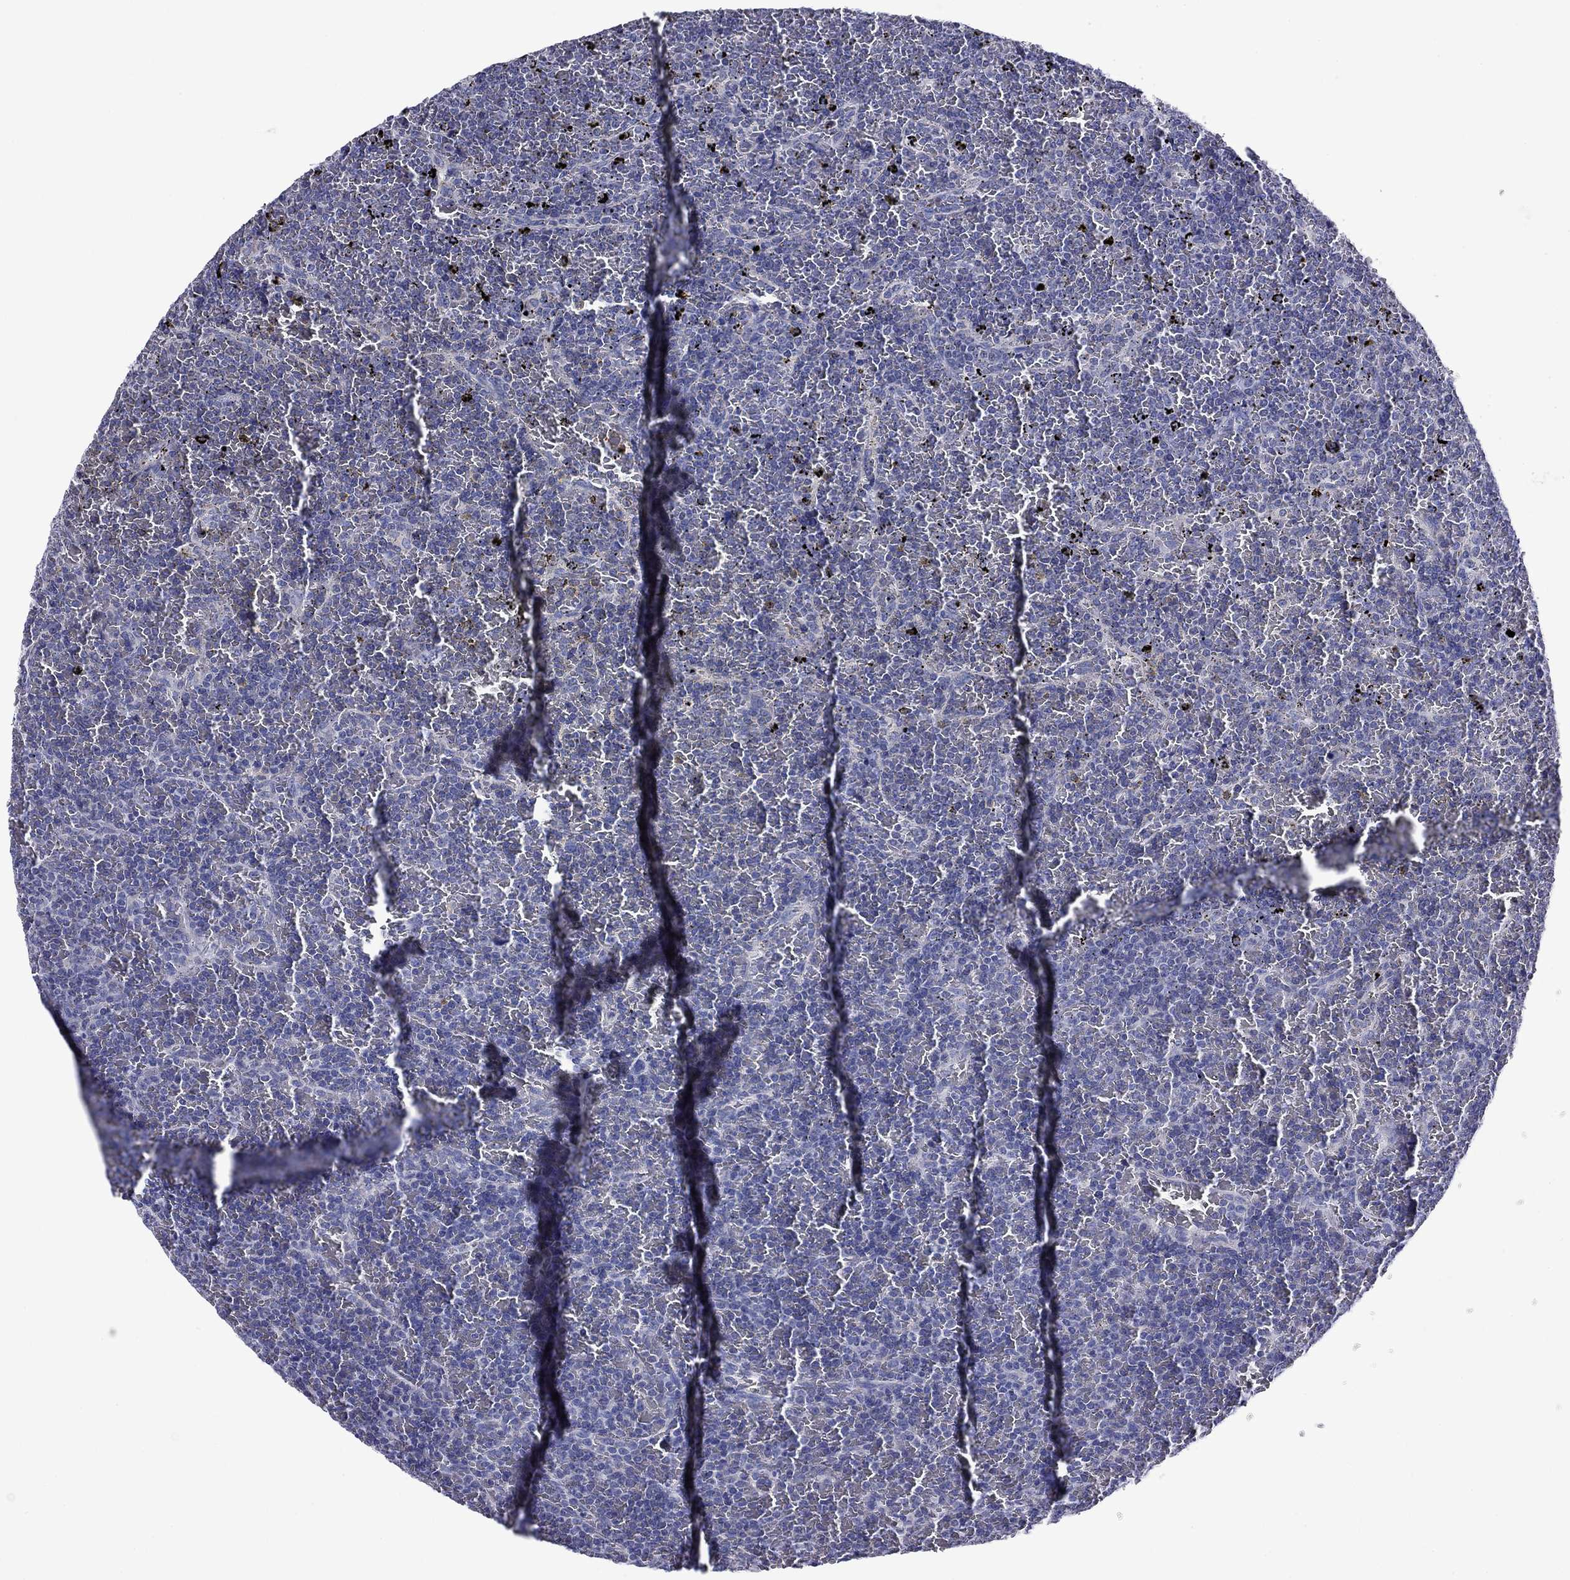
{"staining": {"intensity": "negative", "quantity": "none", "location": "none"}, "tissue": "lymphoma", "cell_type": "Tumor cells", "image_type": "cancer", "snomed": [{"axis": "morphology", "description": "Malignant lymphoma, non-Hodgkin's type, Low grade"}, {"axis": "topography", "description": "Spleen"}], "caption": "Immunohistochemical staining of human malignant lymphoma, non-Hodgkin's type (low-grade) shows no significant staining in tumor cells. (DAB (3,3'-diaminobenzidine) IHC, high magnification).", "gene": "ACADSB", "patient": {"sex": "female", "age": 77}}